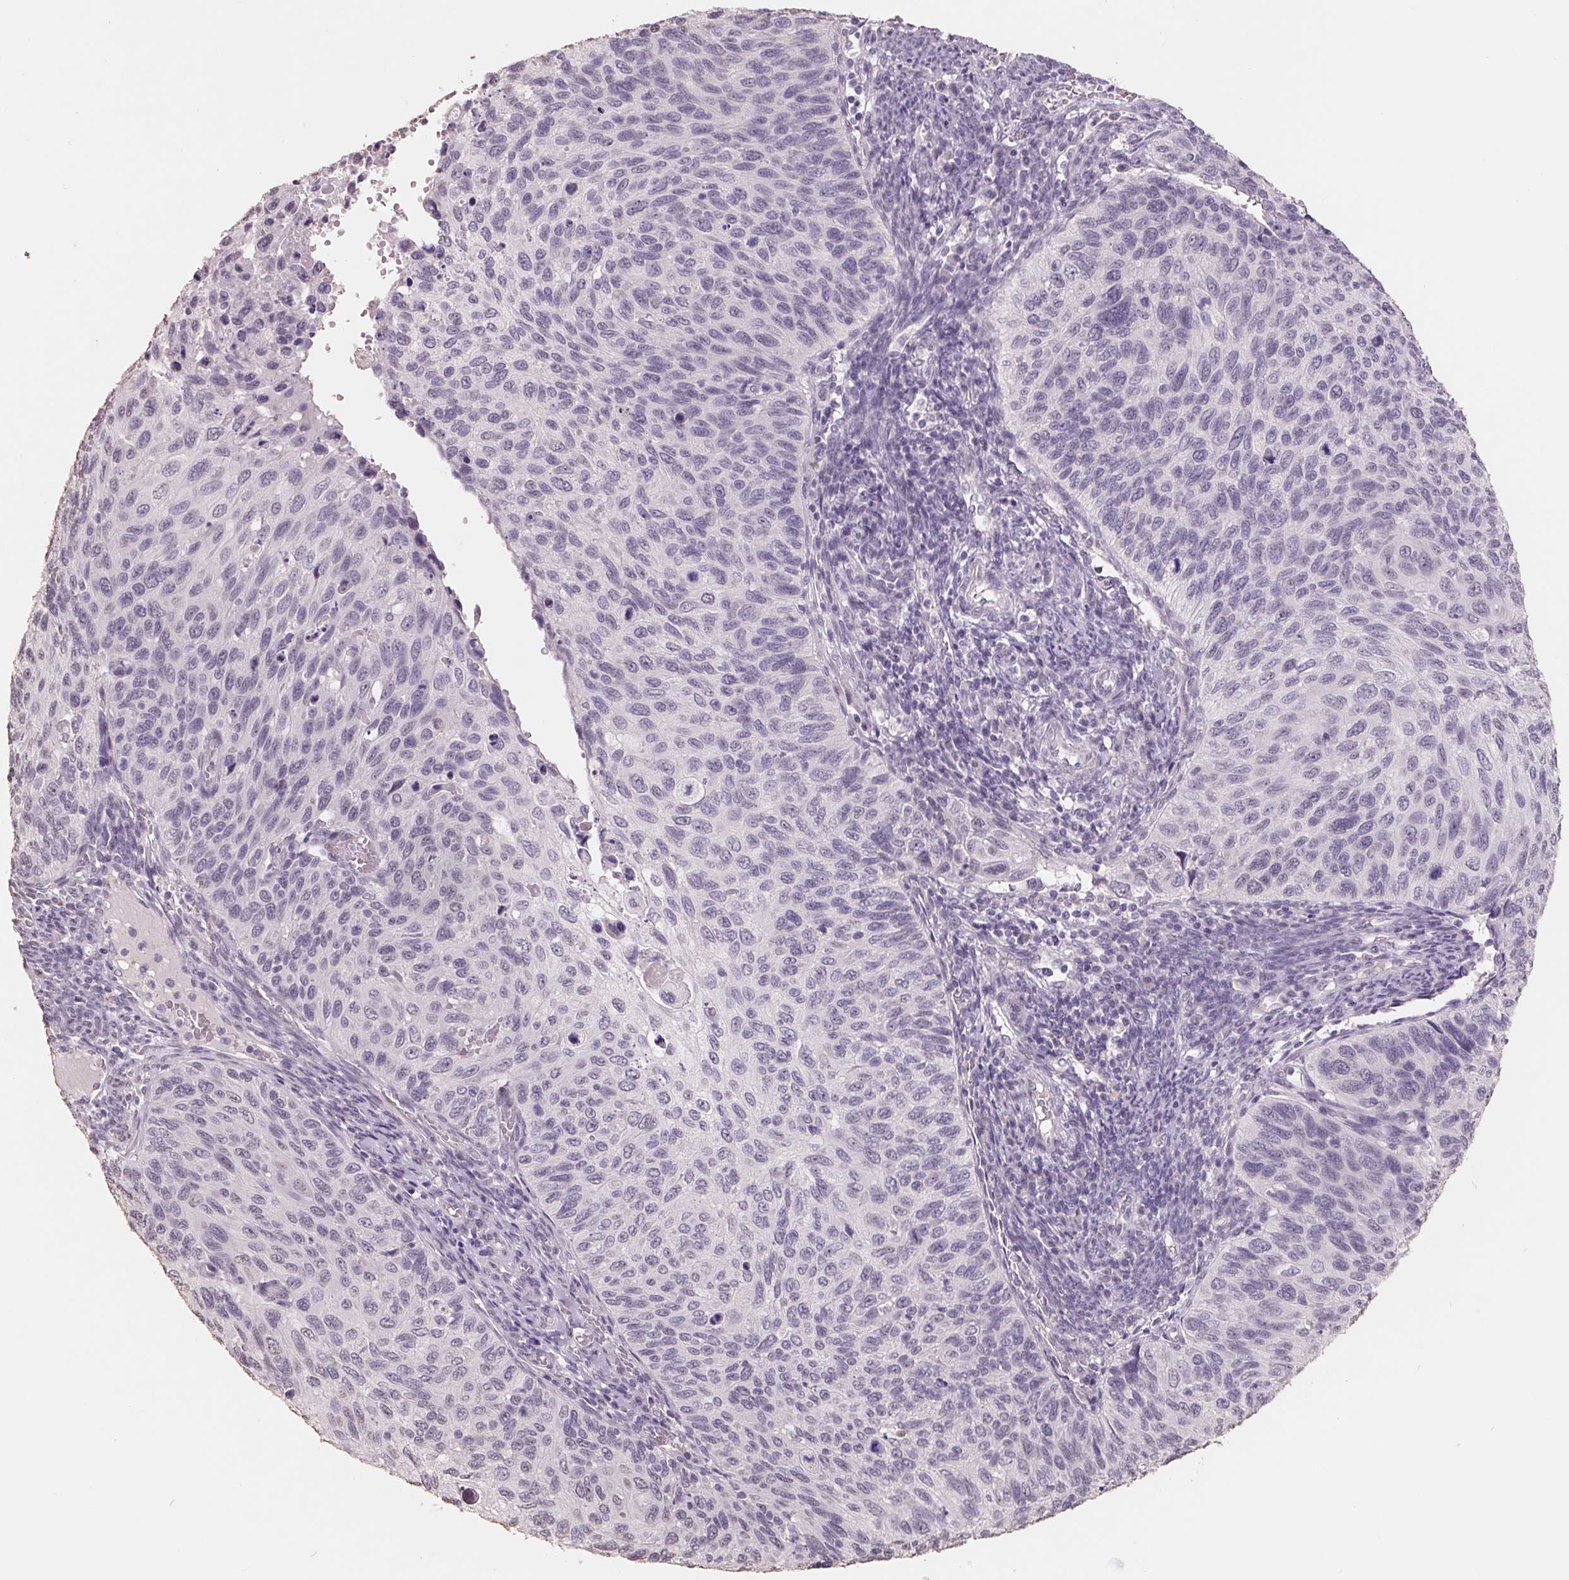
{"staining": {"intensity": "negative", "quantity": "none", "location": "none"}, "tissue": "cervical cancer", "cell_type": "Tumor cells", "image_type": "cancer", "snomed": [{"axis": "morphology", "description": "Squamous cell carcinoma, NOS"}, {"axis": "topography", "description": "Cervix"}], "caption": "An immunohistochemistry (IHC) micrograph of squamous cell carcinoma (cervical) is shown. There is no staining in tumor cells of squamous cell carcinoma (cervical).", "gene": "FTCD", "patient": {"sex": "female", "age": 70}}